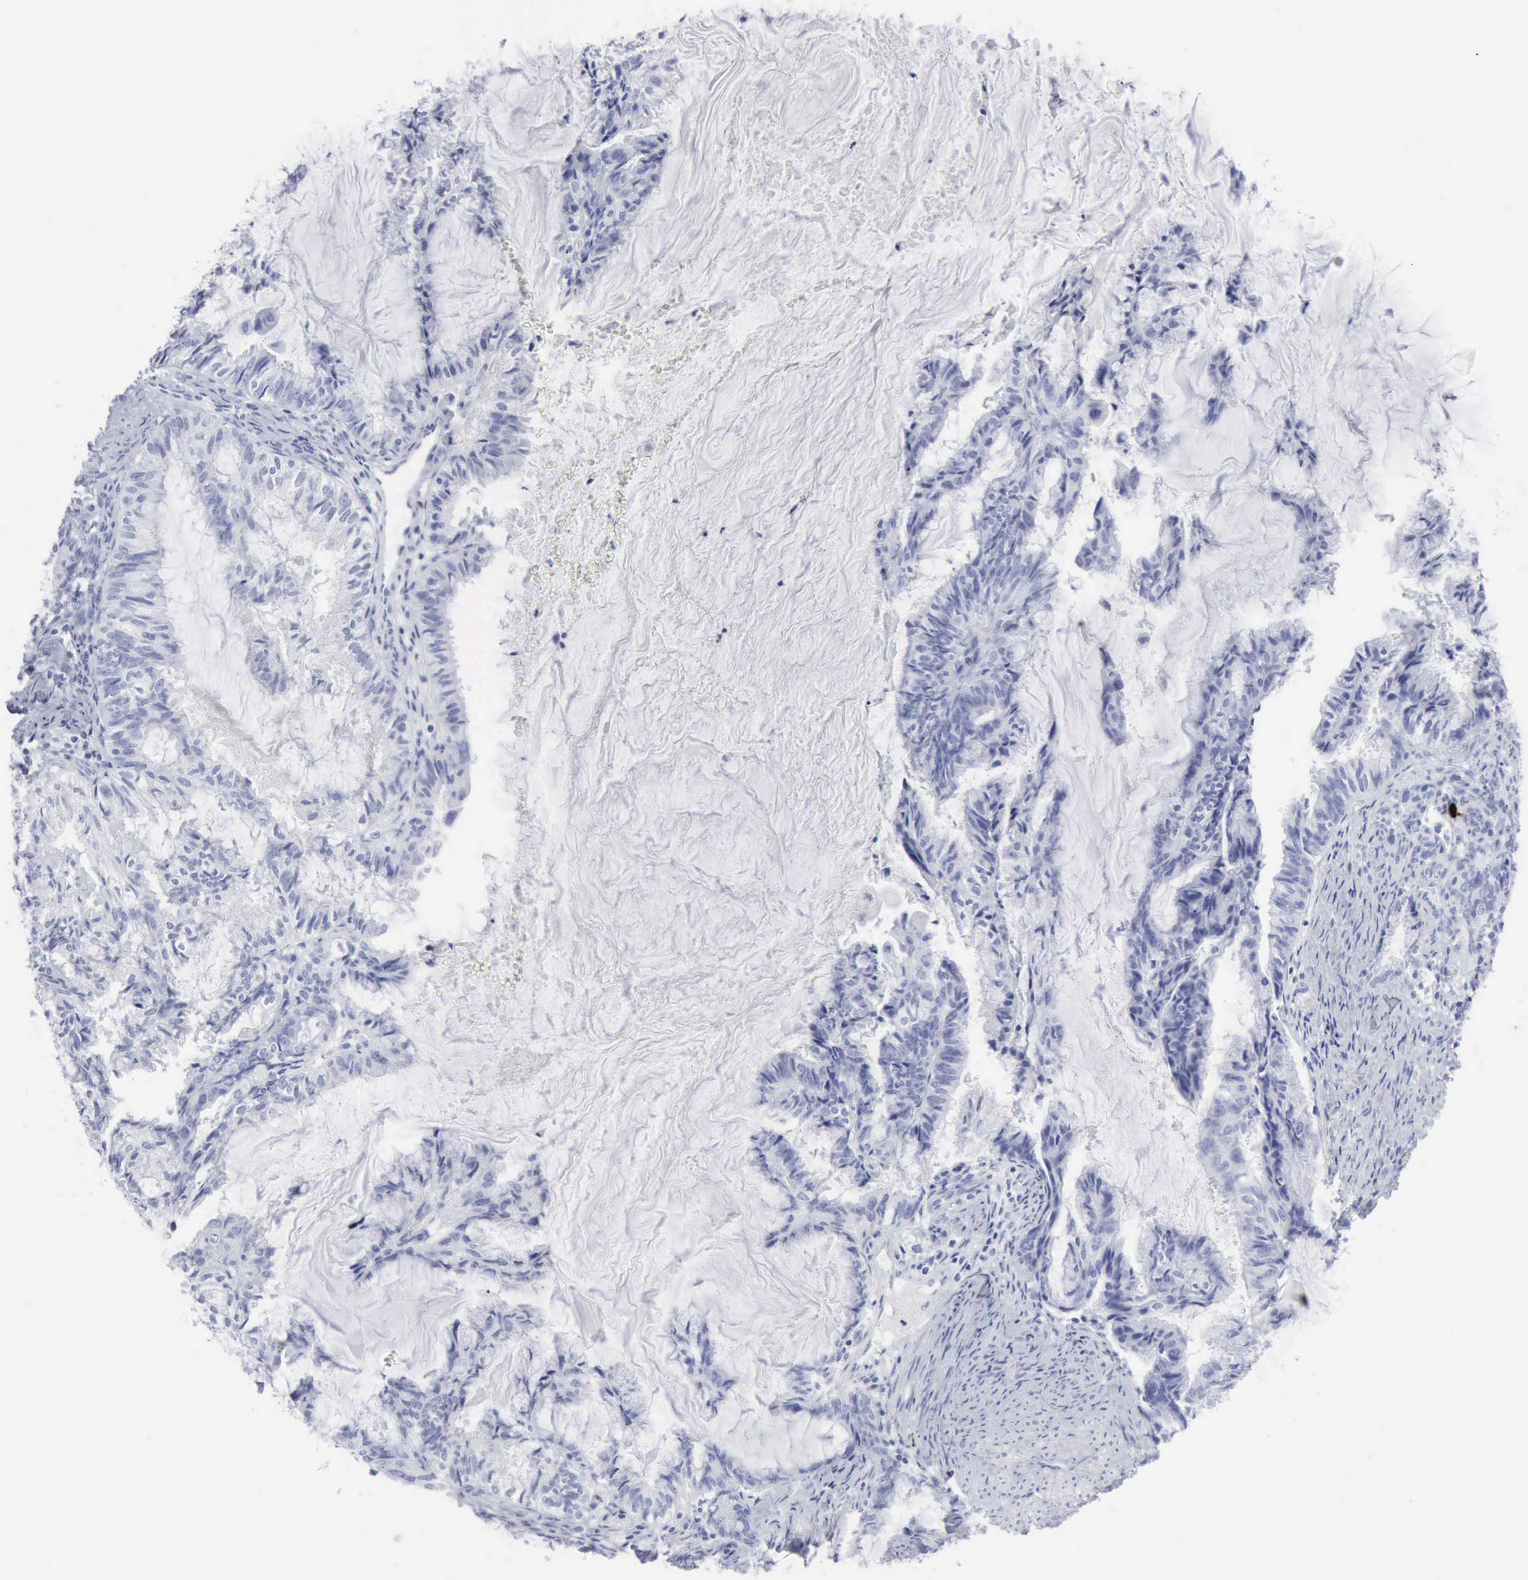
{"staining": {"intensity": "negative", "quantity": "none", "location": "none"}, "tissue": "endometrial cancer", "cell_type": "Tumor cells", "image_type": "cancer", "snomed": [{"axis": "morphology", "description": "Adenocarcinoma, NOS"}, {"axis": "topography", "description": "Endometrium"}], "caption": "The micrograph reveals no significant staining in tumor cells of adenocarcinoma (endometrial).", "gene": "CMA1", "patient": {"sex": "female", "age": 86}}